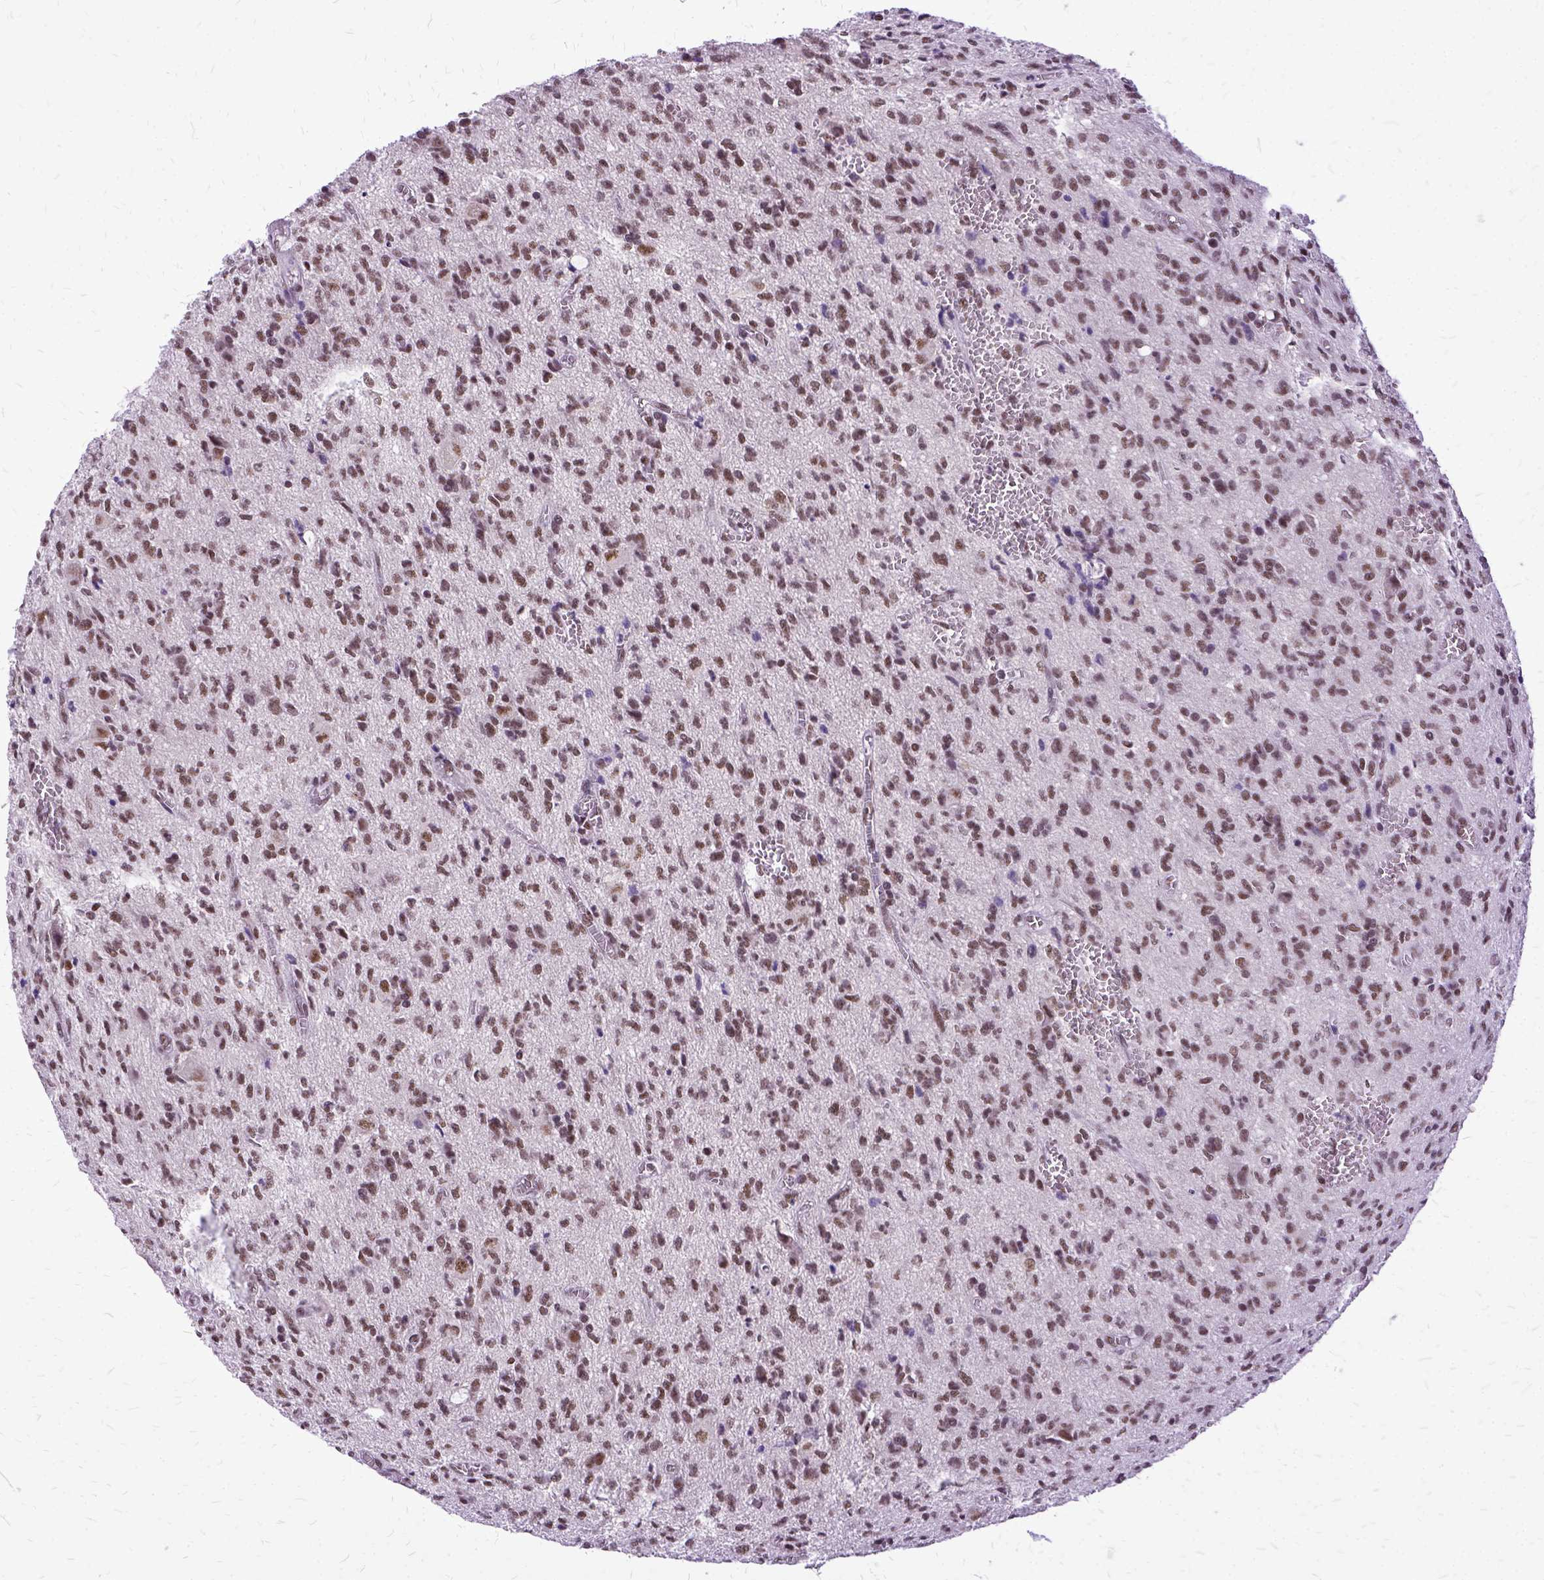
{"staining": {"intensity": "moderate", "quantity": ">75%", "location": "nuclear"}, "tissue": "glioma", "cell_type": "Tumor cells", "image_type": "cancer", "snomed": [{"axis": "morphology", "description": "Glioma, malignant, Low grade"}, {"axis": "topography", "description": "Brain"}], "caption": "This is an image of immunohistochemistry (IHC) staining of glioma, which shows moderate staining in the nuclear of tumor cells.", "gene": "SETD1A", "patient": {"sex": "male", "age": 64}}